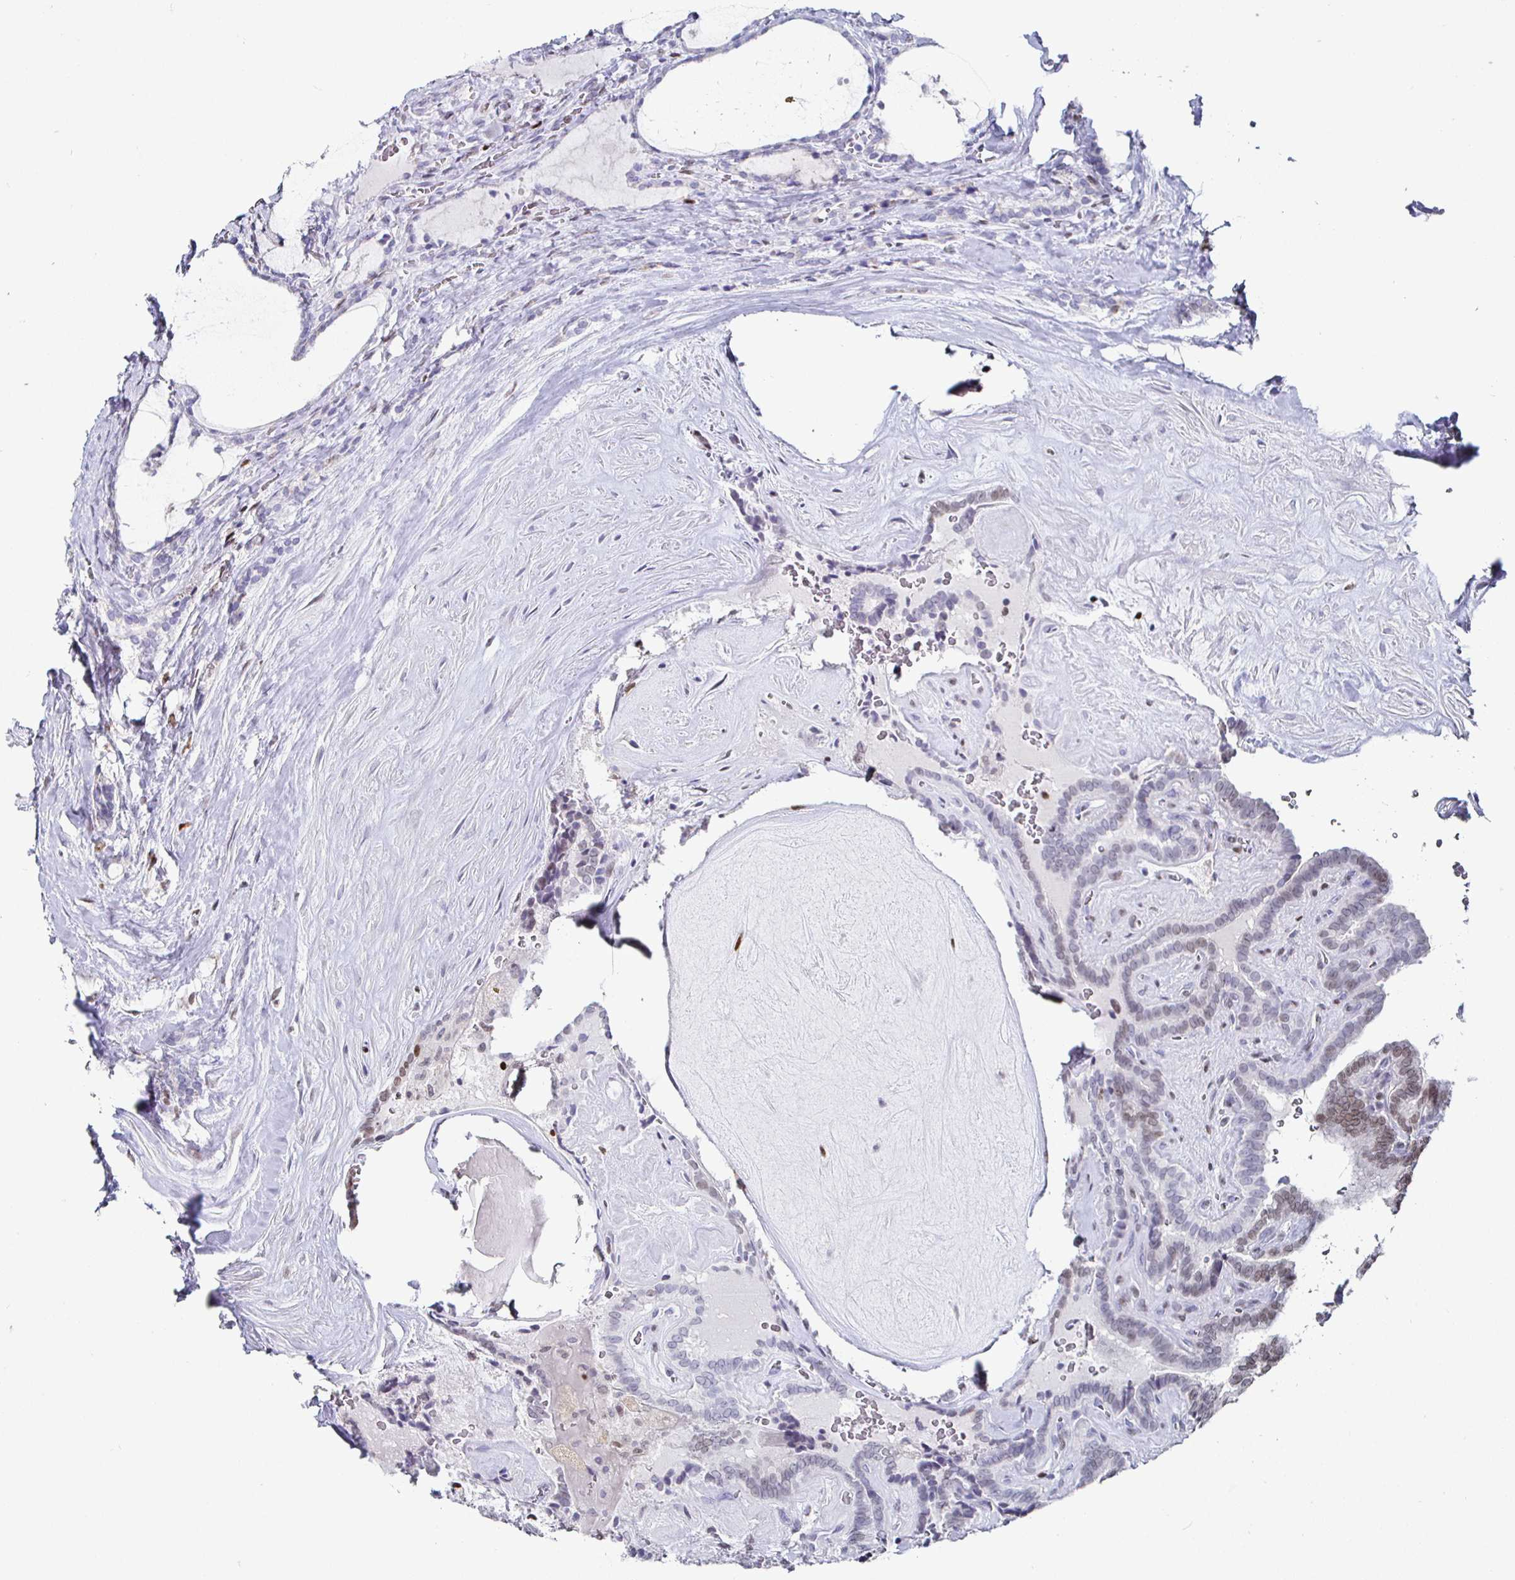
{"staining": {"intensity": "moderate", "quantity": "25%-75%", "location": "nuclear"}, "tissue": "thyroid cancer", "cell_type": "Tumor cells", "image_type": "cancer", "snomed": [{"axis": "morphology", "description": "Papillary adenocarcinoma, NOS"}, {"axis": "topography", "description": "Thyroid gland"}], "caption": "Thyroid cancer (papillary adenocarcinoma) was stained to show a protein in brown. There is medium levels of moderate nuclear expression in about 25%-75% of tumor cells. (brown staining indicates protein expression, while blue staining denotes nuclei).", "gene": "RUNX2", "patient": {"sex": "female", "age": 21}}